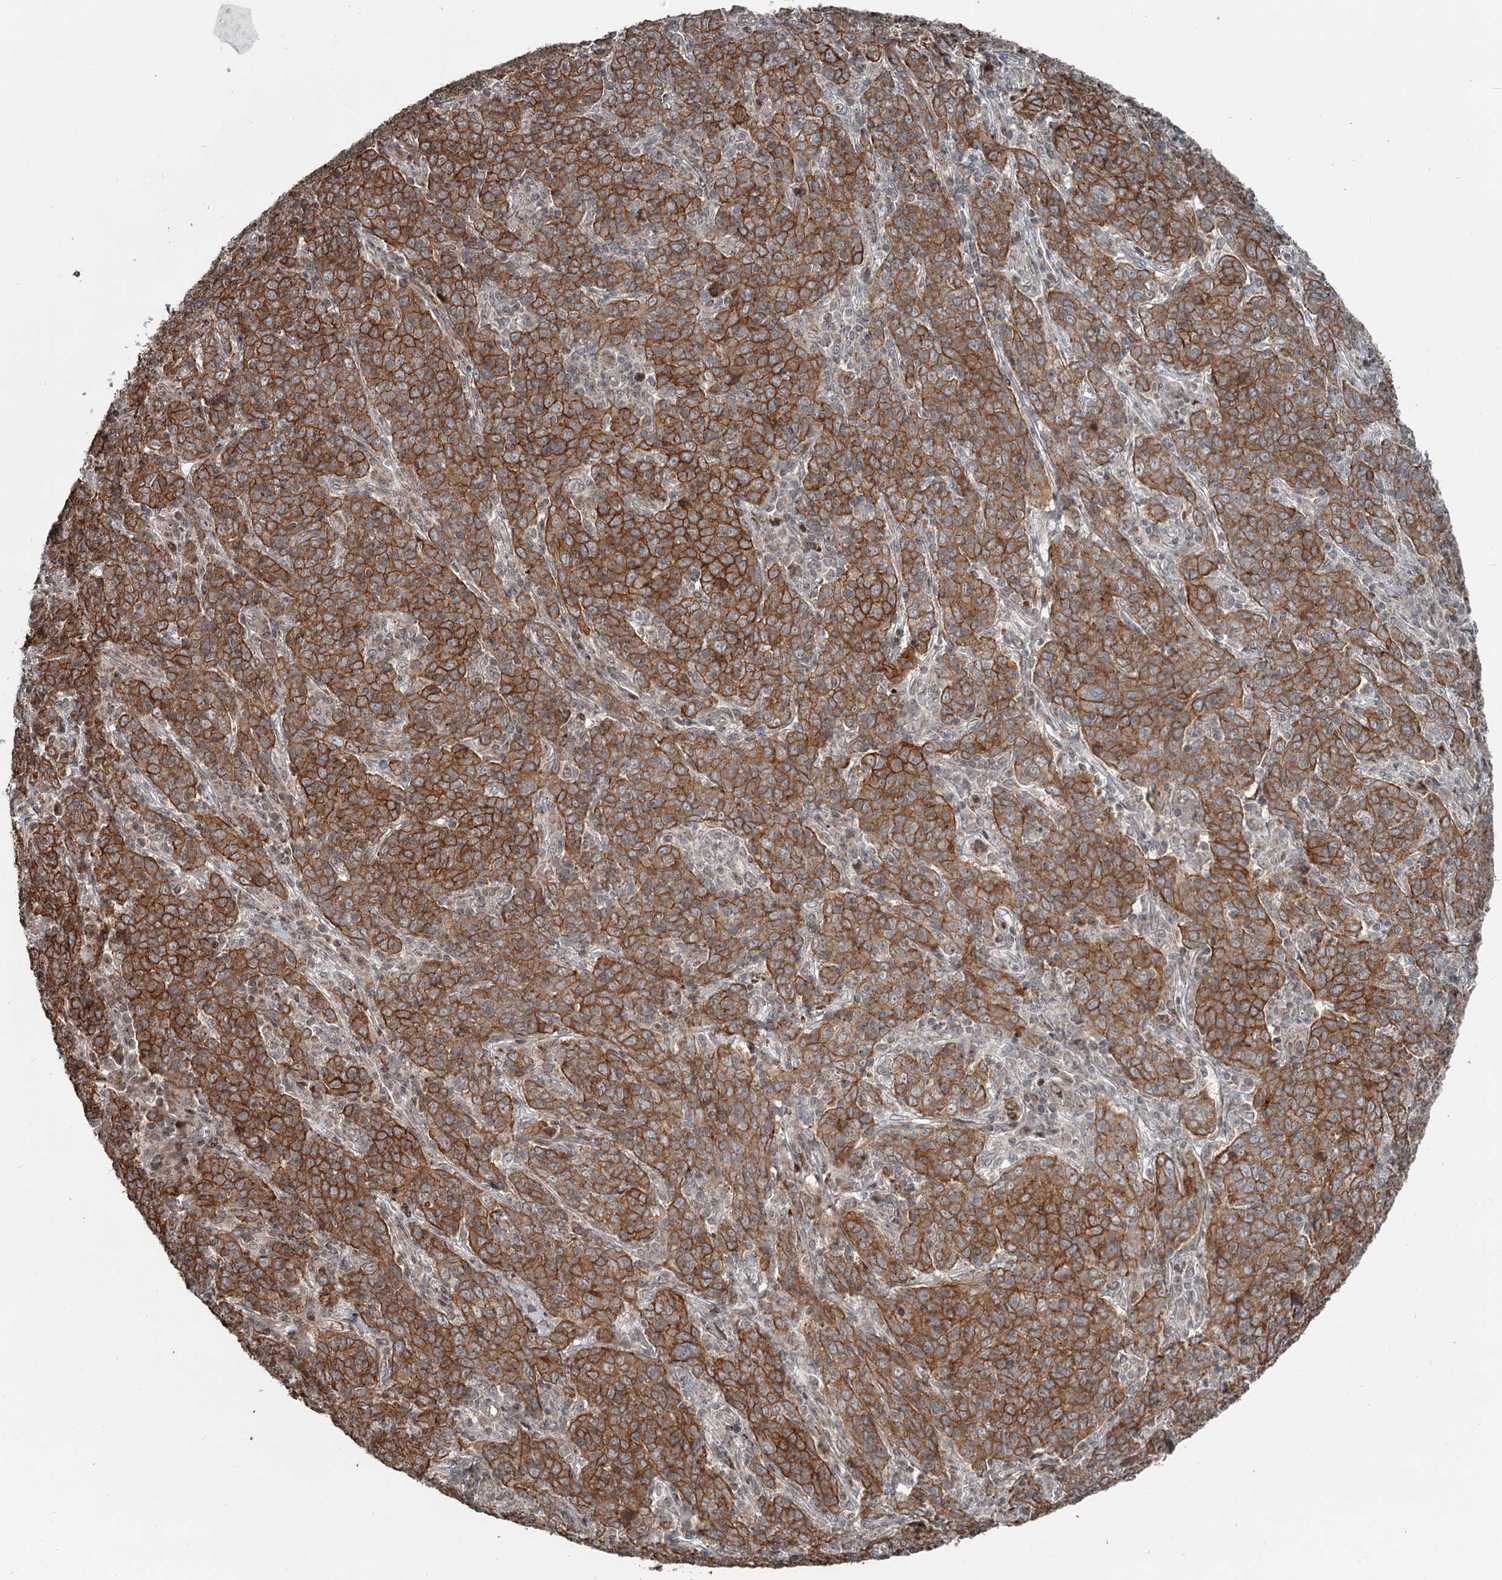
{"staining": {"intensity": "strong", "quantity": ">75%", "location": "cytoplasmic/membranous"}, "tissue": "cervical cancer", "cell_type": "Tumor cells", "image_type": "cancer", "snomed": [{"axis": "morphology", "description": "Squamous cell carcinoma, NOS"}, {"axis": "topography", "description": "Cervix"}], "caption": "Strong cytoplasmic/membranous protein staining is present in about >75% of tumor cells in cervical squamous cell carcinoma. The protein of interest is stained brown, and the nuclei are stained in blue (DAB (3,3'-diaminobenzidine) IHC with brightfield microscopy, high magnification).", "gene": "RASSF8", "patient": {"sex": "female", "age": 67}}